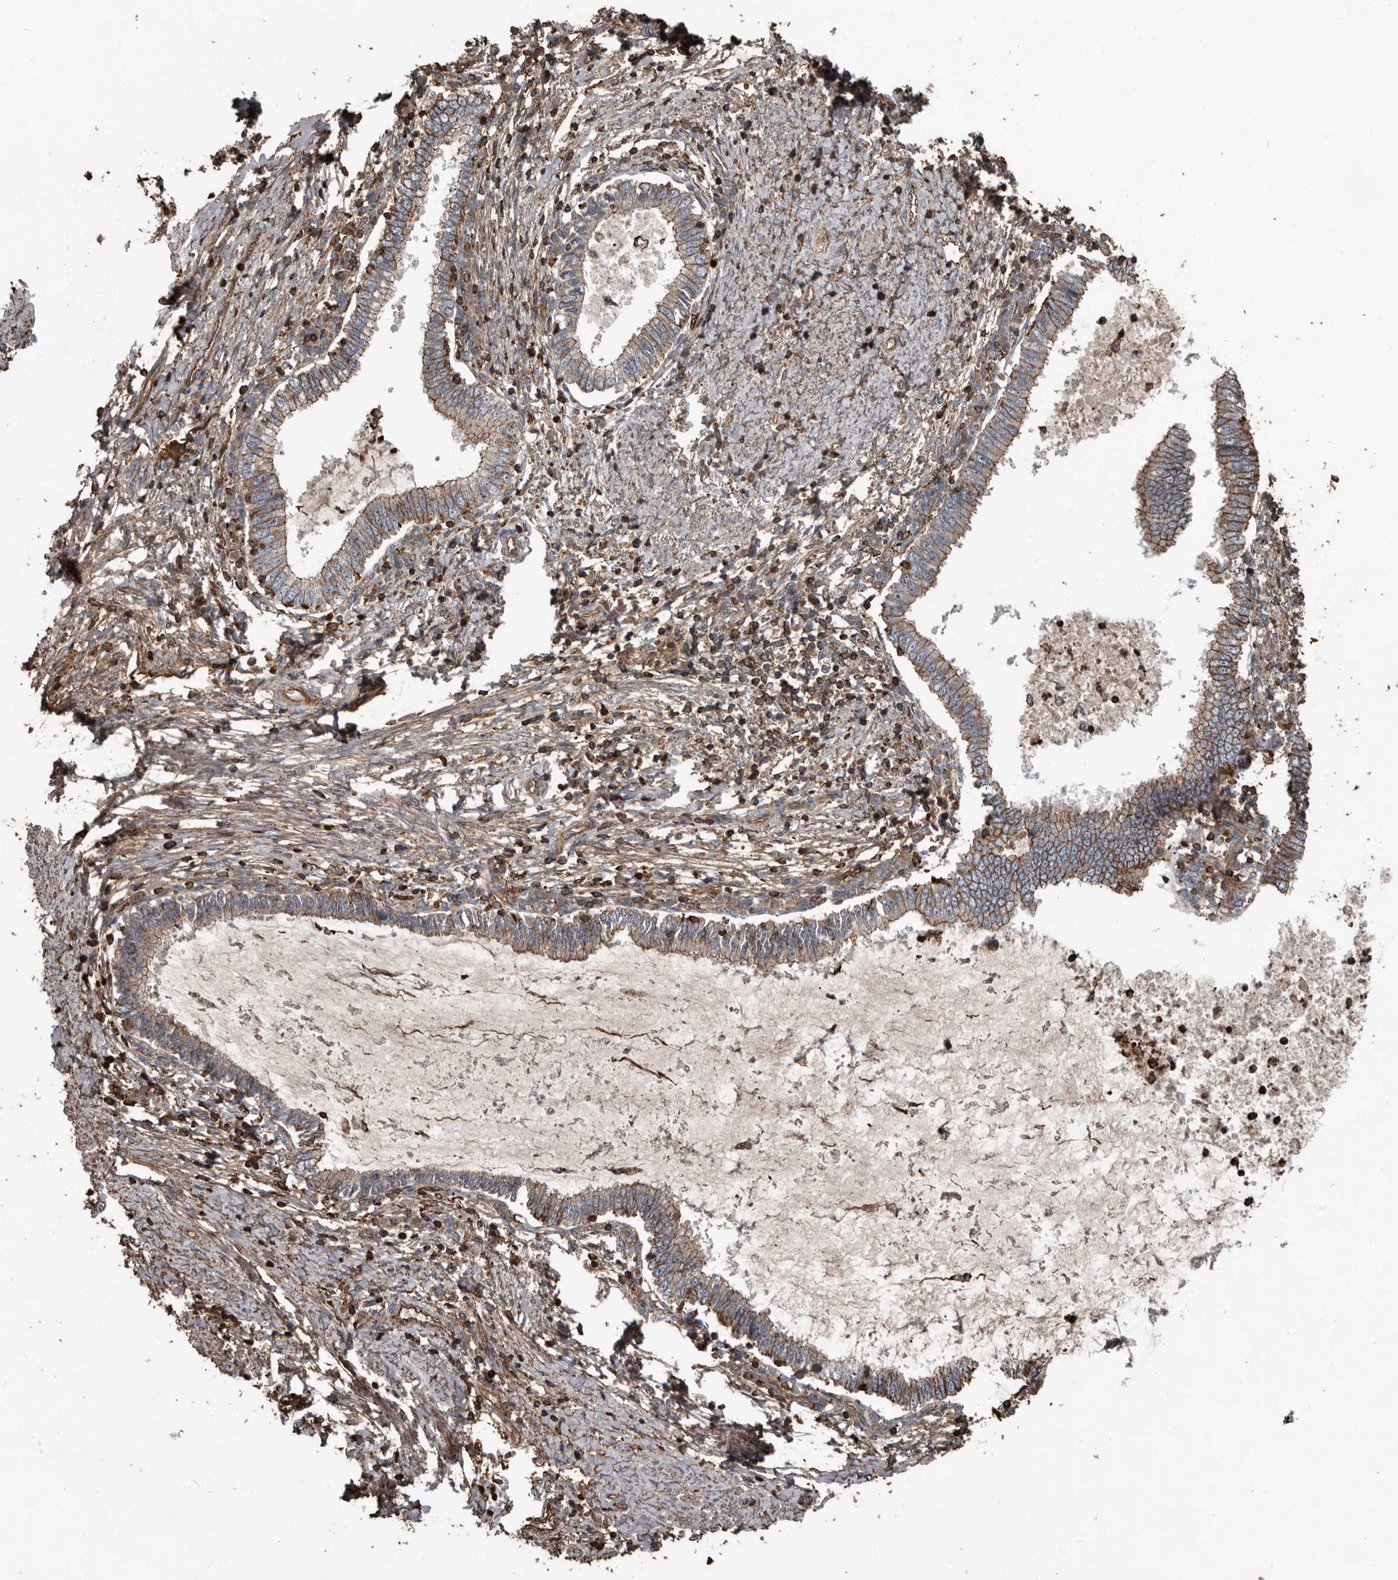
{"staining": {"intensity": "weak", "quantity": ">75%", "location": "cytoplasmic/membranous"}, "tissue": "cervical cancer", "cell_type": "Tumor cells", "image_type": "cancer", "snomed": [{"axis": "morphology", "description": "Adenocarcinoma, NOS"}, {"axis": "topography", "description": "Cervix"}], "caption": "Immunohistochemistry (IHC) histopathology image of neoplastic tissue: human cervical adenocarcinoma stained using IHC shows low levels of weak protein expression localized specifically in the cytoplasmic/membranous of tumor cells, appearing as a cytoplasmic/membranous brown color.", "gene": "DENND6B", "patient": {"sex": "female", "age": 36}}